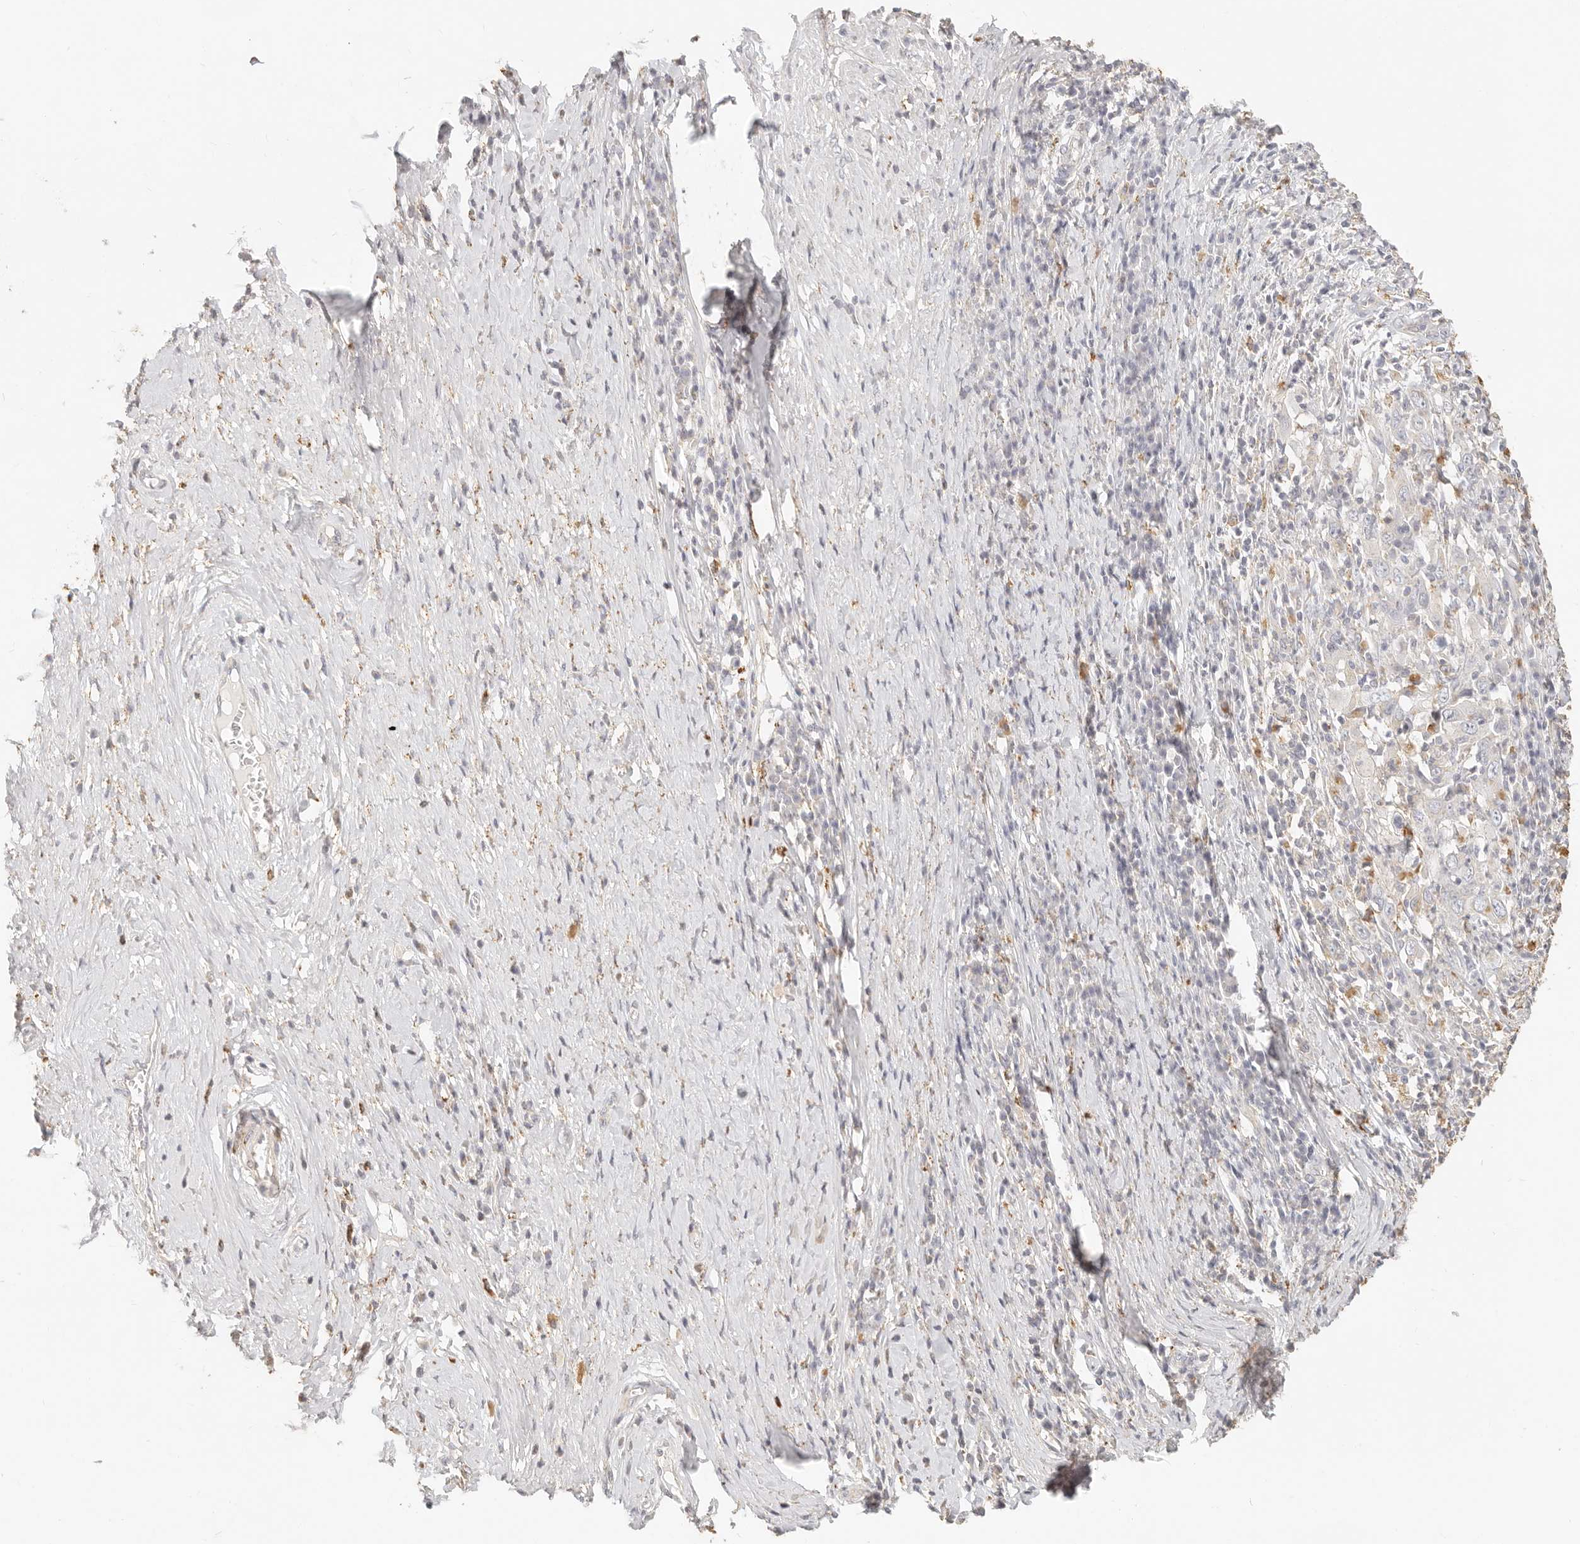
{"staining": {"intensity": "negative", "quantity": "none", "location": "none"}, "tissue": "cervical cancer", "cell_type": "Tumor cells", "image_type": "cancer", "snomed": [{"axis": "morphology", "description": "Squamous cell carcinoma, NOS"}, {"axis": "topography", "description": "Cervix"}], "caption": "High magnification brightfield microscopy of cervical squamous cell carcinoma stained with DAB (brown) and counterstained with hematoxylin (blue): tumor cells show no significant expression.", "gene": "CNMD", "patient": {"sex": "female", "age": 46}}